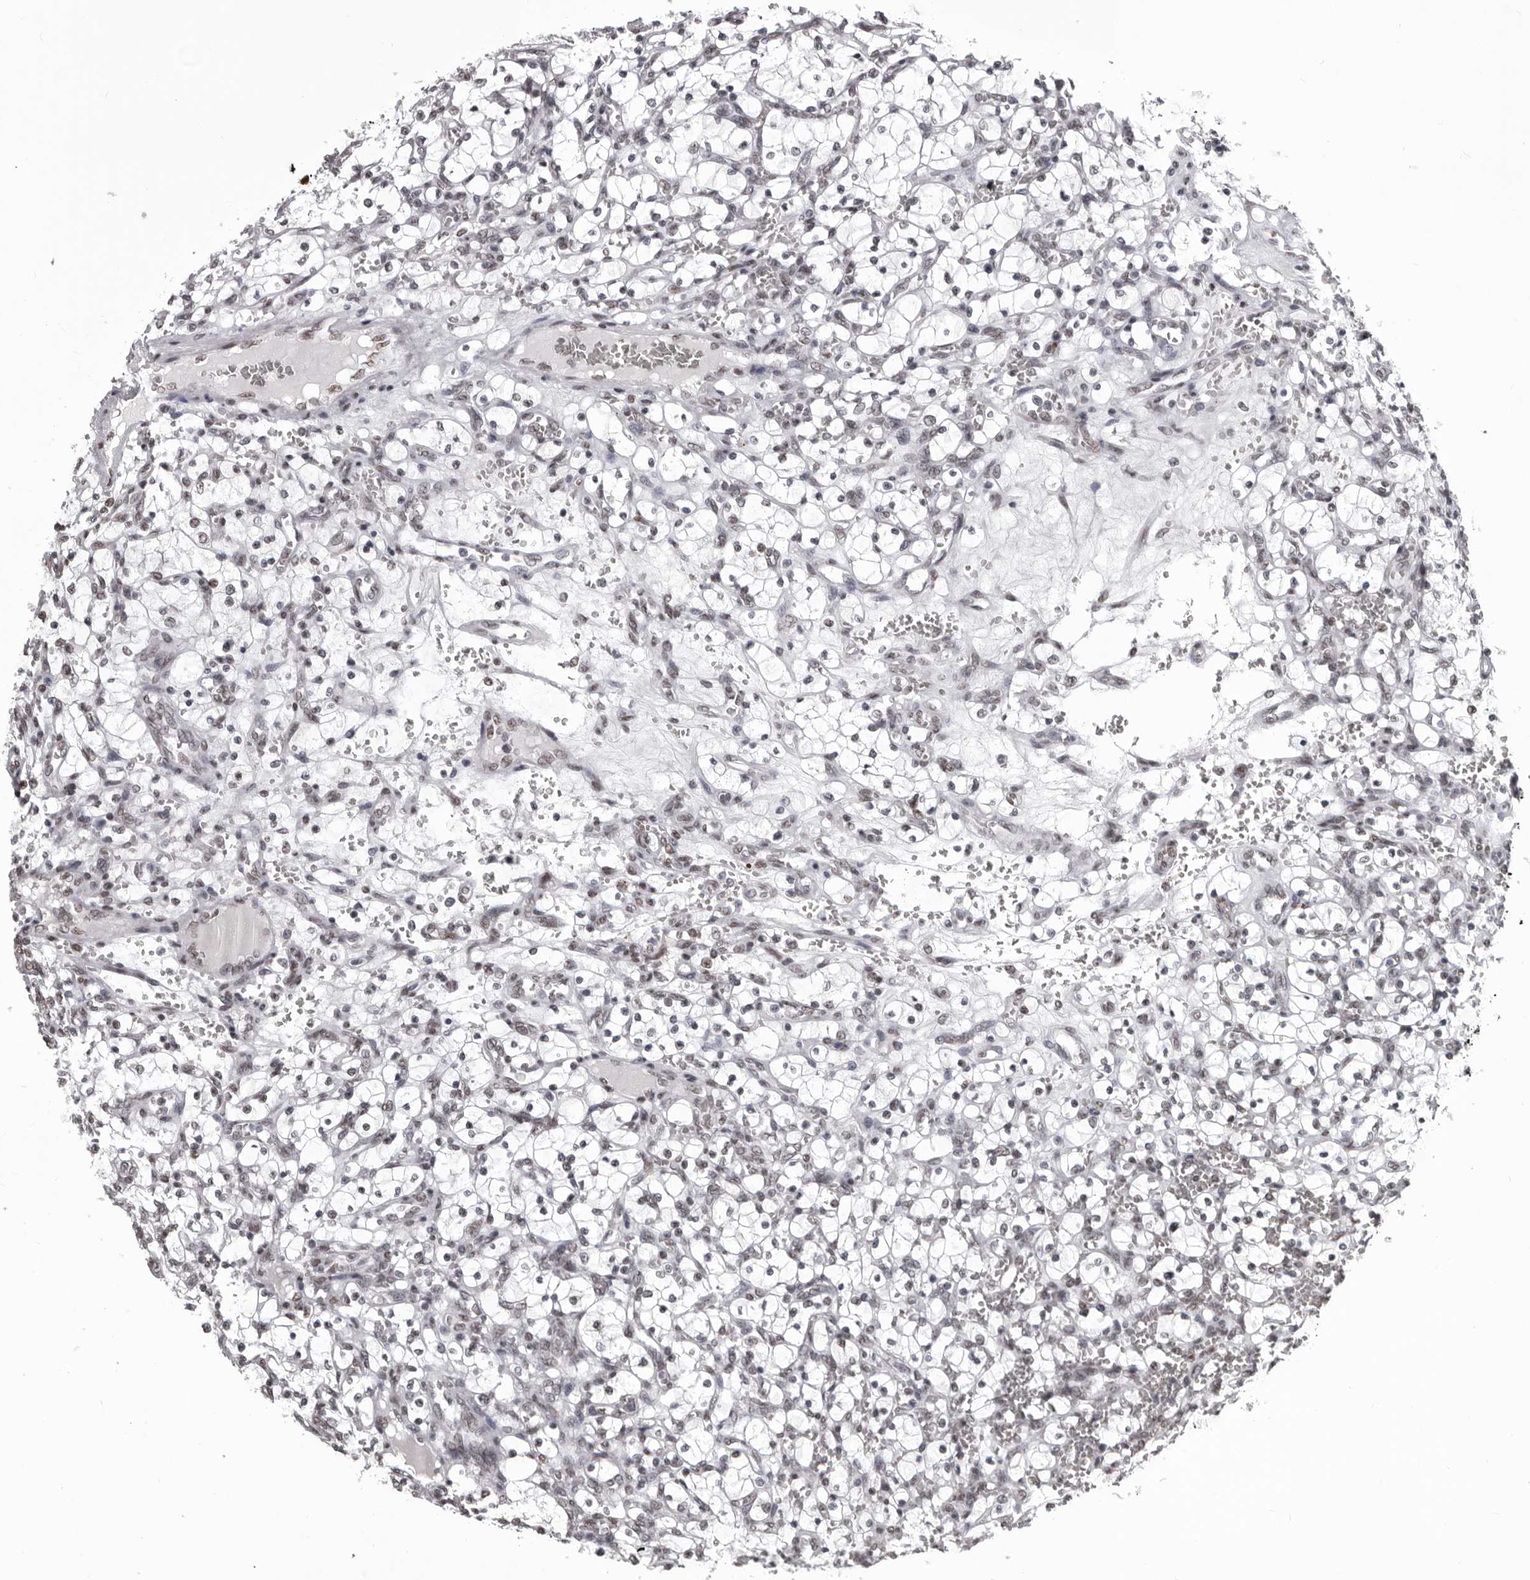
{"staining": {"intensity": "moderate", "quantity": "25%-75%", "location": "nuclear"}, "tissue": "renal cancer", "cell_type": "Tumor cells", "image_type": "cancer", "snomed": [{"axis": "morphology", "description": "Adenocarcinoma, NOS"}, {"axis": "topography", "description": "Kidney"}], "caption": "Immunohistochemistry (IHC) image of human adenocarcinoma (renal) stained for a protein (brown), which shows medium levels of moderate nuclear expression in about 25%-75% of tumor cells.", "gene": "NUMA1", "patient": {"sex": "female", "age": 69}}